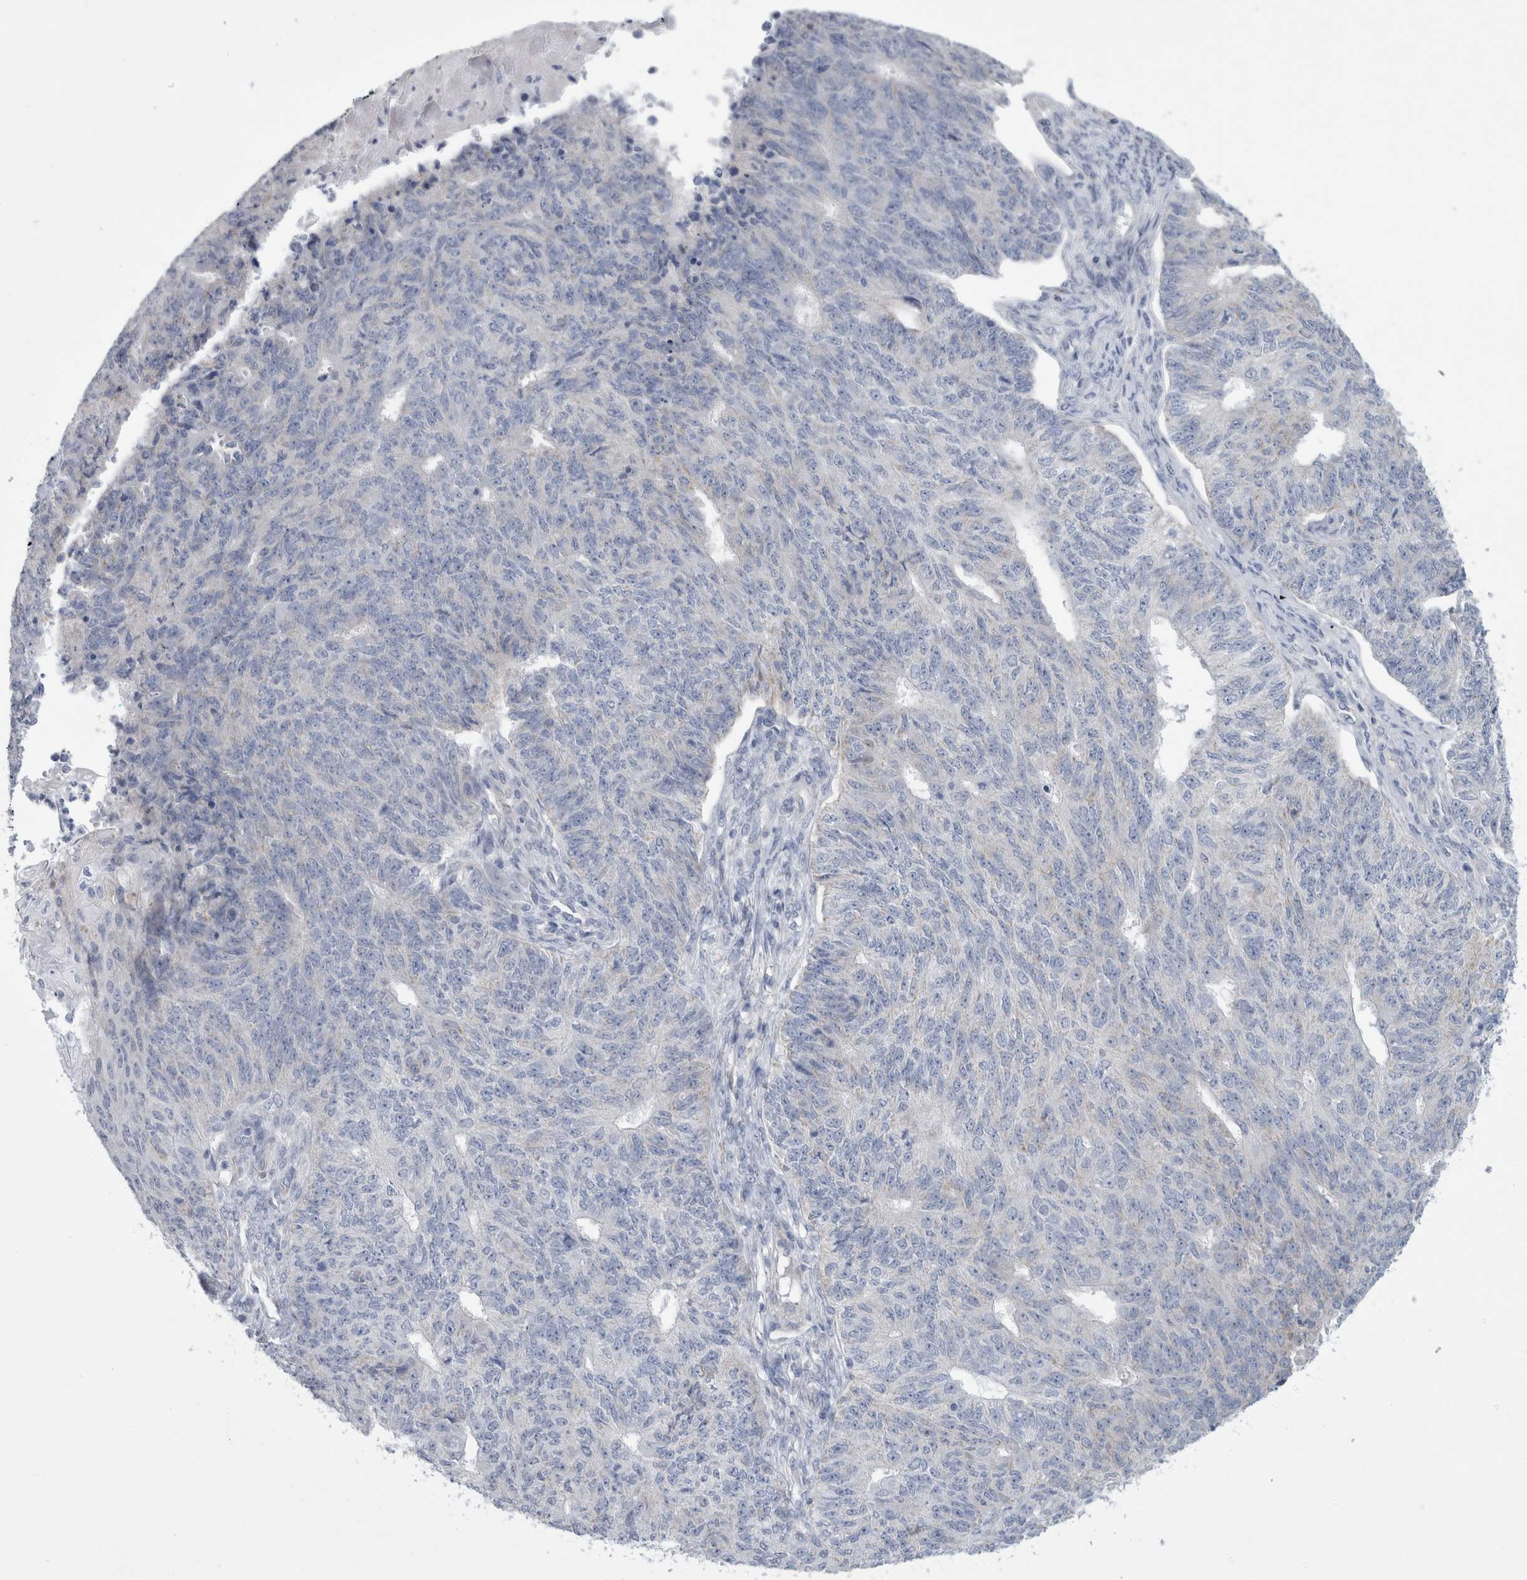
{"staining": {"intensity": "negative", "quantity": "none", "location": "none"}, "tissue": "endometrial cancer", "cell_type": "Tumor cells", "image_type": "cancer", "snomed": [{"axis": "morphology", "description": "Adenocarcinoma, NOS"}, {"axis": "topography", "description": "Endometrium"}], "caption": "Immunohistochemistry (IHC) histopathology image of human endometrial cancer (adenocarcinoma) stained for a protein (brown), which demonstrates no expression in tumor cells.", "gene": "GATM", "patient": {"sex": "female", "age": 32}}